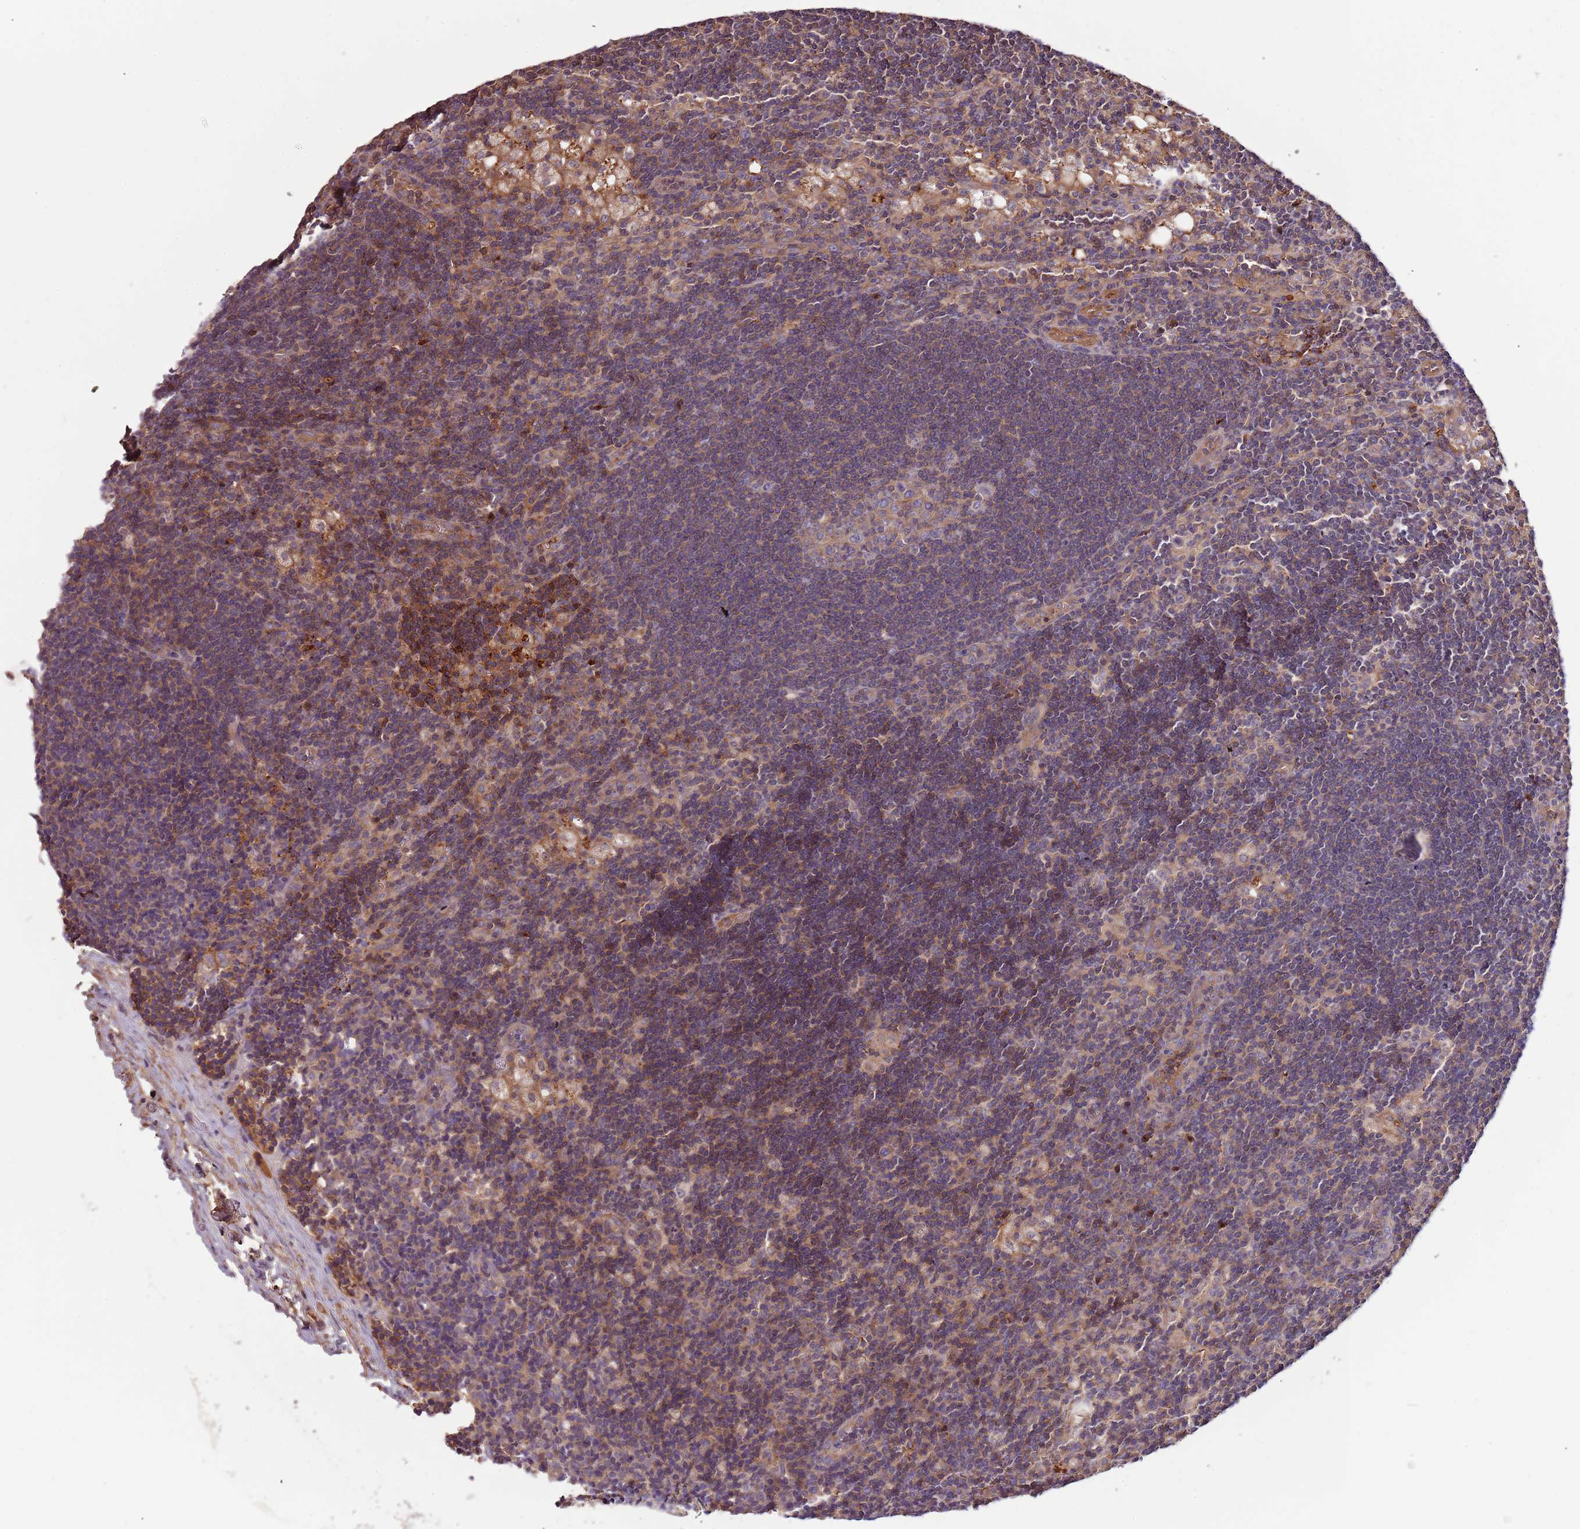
{"staining": {"intensity": "negative", "quantity": "none", "location": "none"}, "tissue": "lymph node", "cell_type": "Germinal center cells", "image_type": "normal", "snomed": [{"axis": "morphology", "description": "Normal tissue, NOS"}, {"axis": "topography", "description": "Lymph node"}], "caption": "This is an immunohistochemistry image of benign human lymph node. There is no expression in germinal center cells.", "gene": "DENR", "patient": {"sex": "male", "age": 24}}